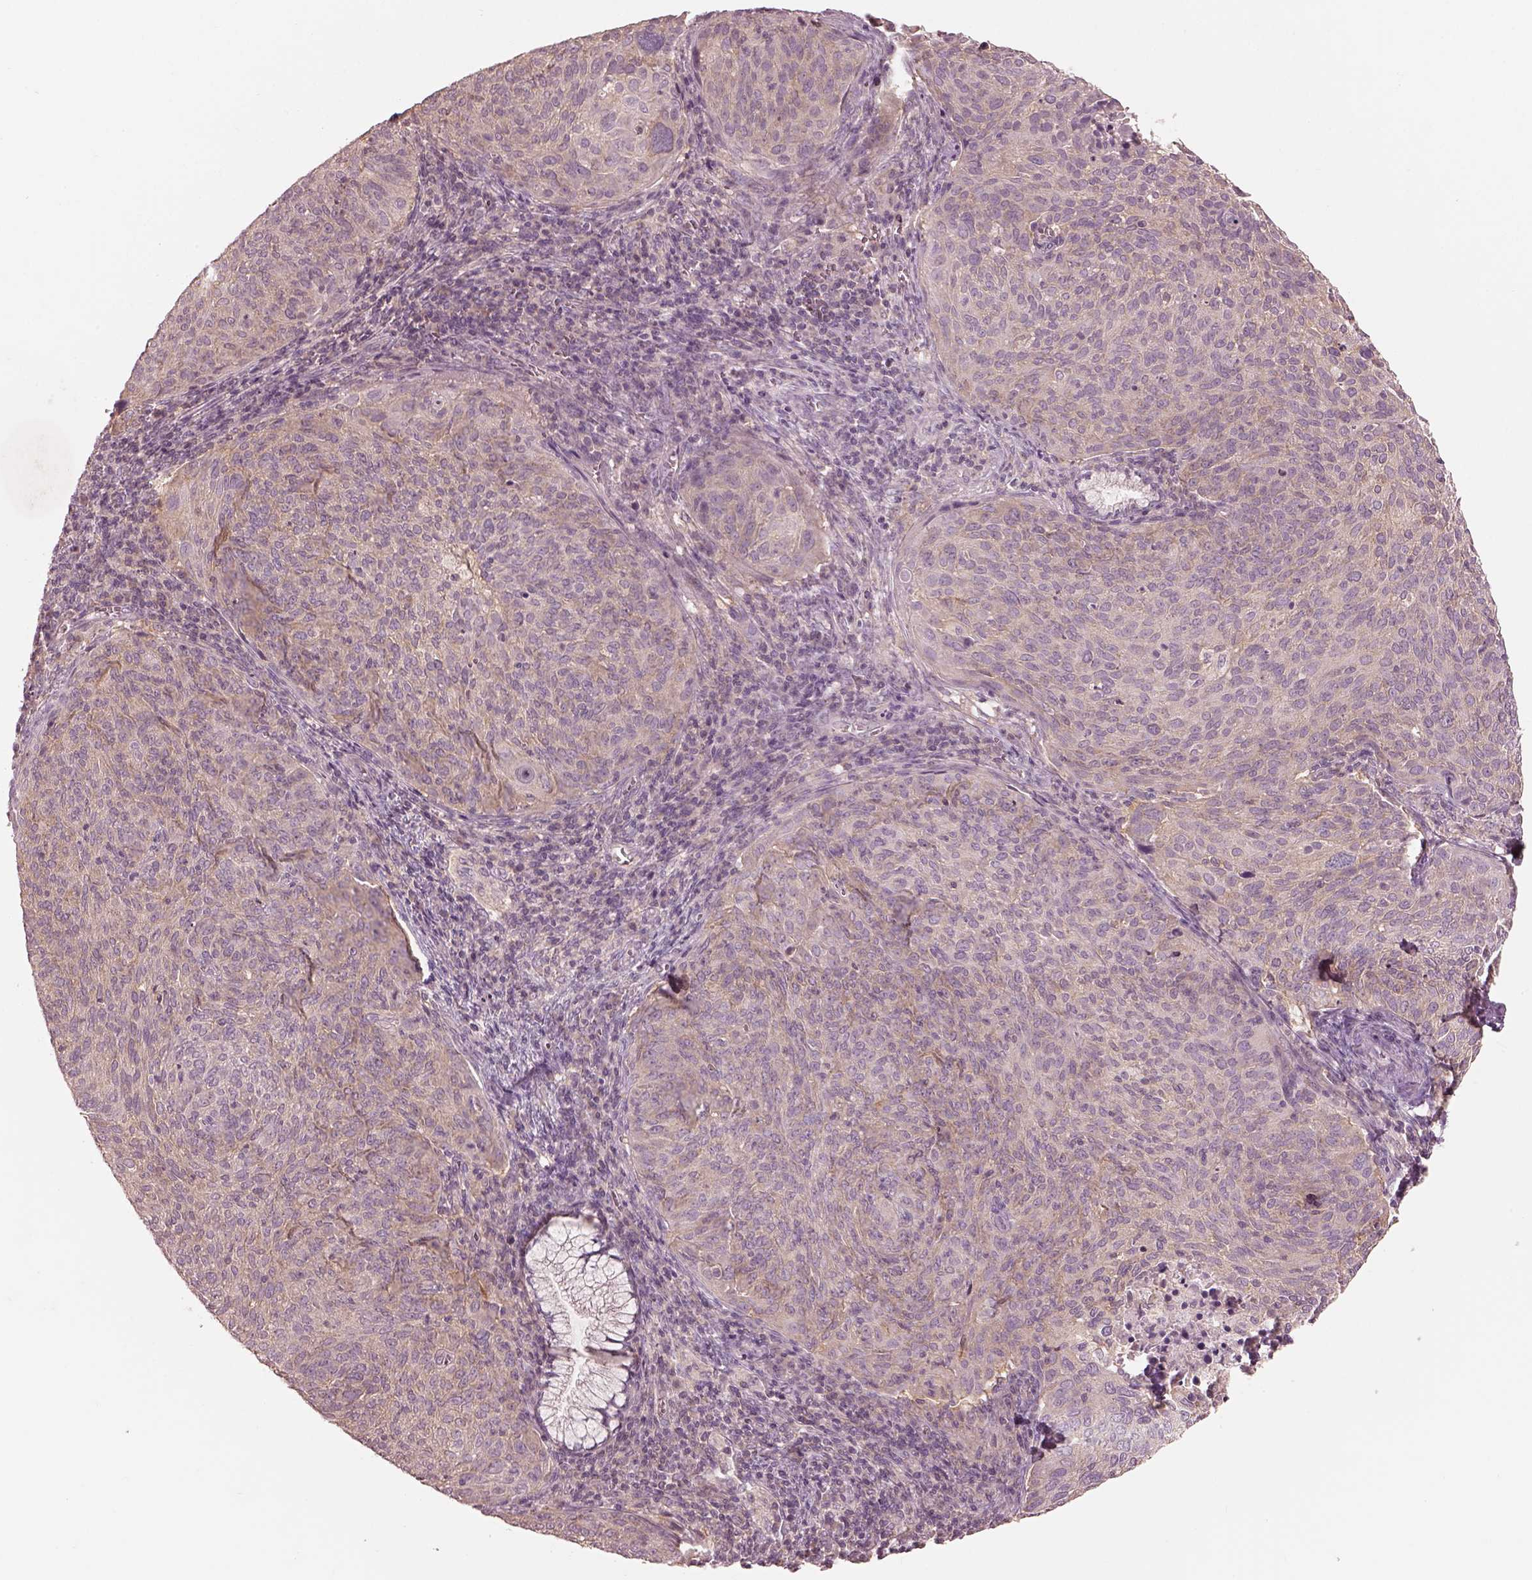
{"staining": {"intensity": "weak", "quantity": ">75%", "location": "cytoplasmic/membranous"}, "tissue": "cervical cancer", "cell_type": "Tumor cells", "image_type": "cancer", "snomed": [{"axis": "morphology", "description": "Squamous cell carcinoma, NOS"}, {"axis": "topography", "description": "Cervix"}], "caption": "Protein expression analysis of human cervical cancer reveals weak cytoplasmic/membranous staining in about >75% of tumor cells.", "gene": "PRKACG", "patient": {"sex": "female", "age": 39}}